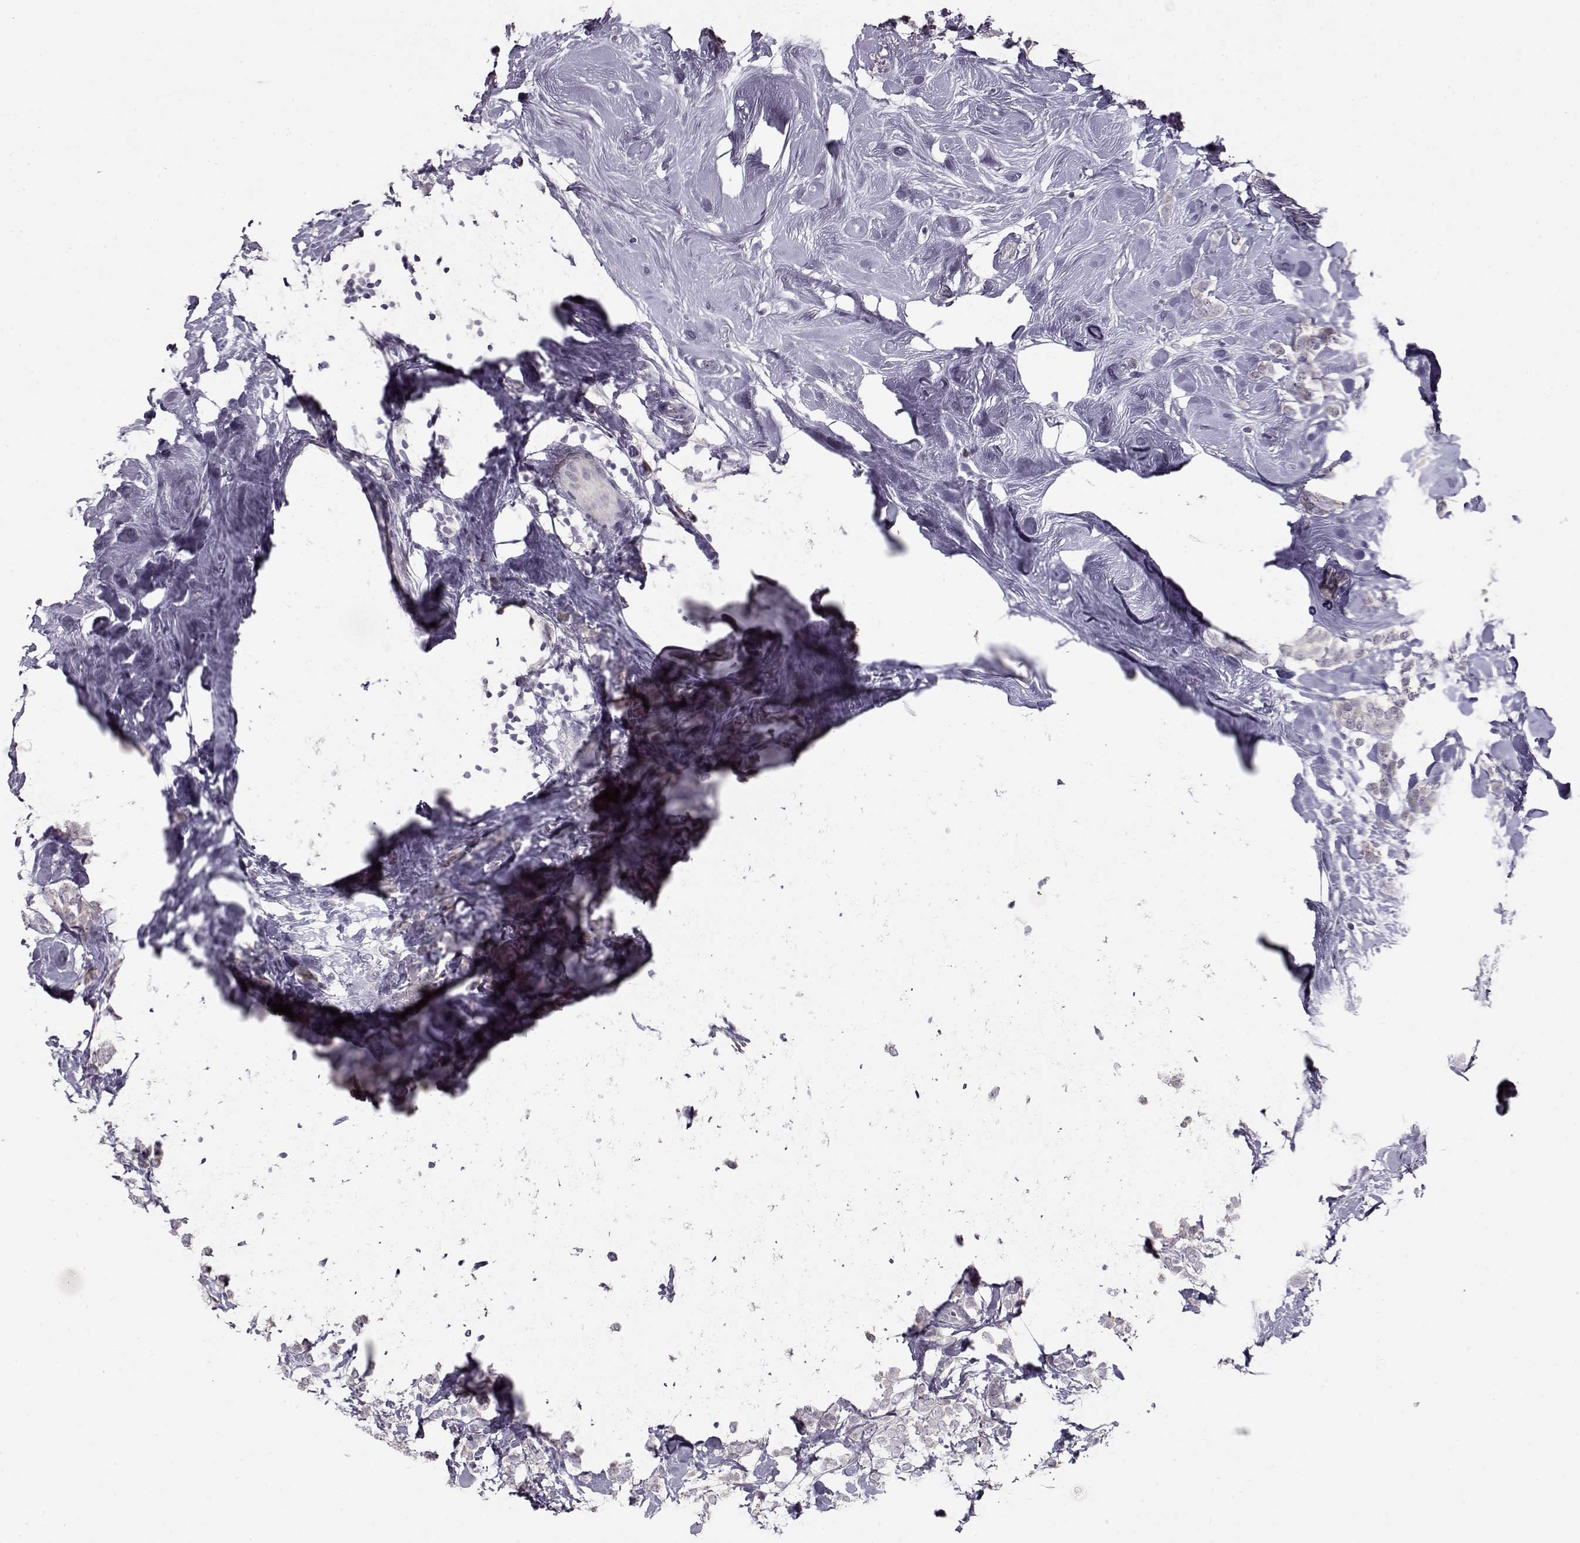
{"staining": {"intensity": "negative", "quantity": "none", "location": "none"}, "tissue": "breast cancer", "cell_type": "Tumor cells", "image_type": "cancer", "snomed": [{"axis": "morphology", "description": "Lobular carcinoma"}, {"axis": "topography", "description": "Breast"}], "caption": "Image shows no protein staining in tumor cells of breast cancer tissue.", "gene": "GRK1", "patient": {"sex": "female", "age": 49}}